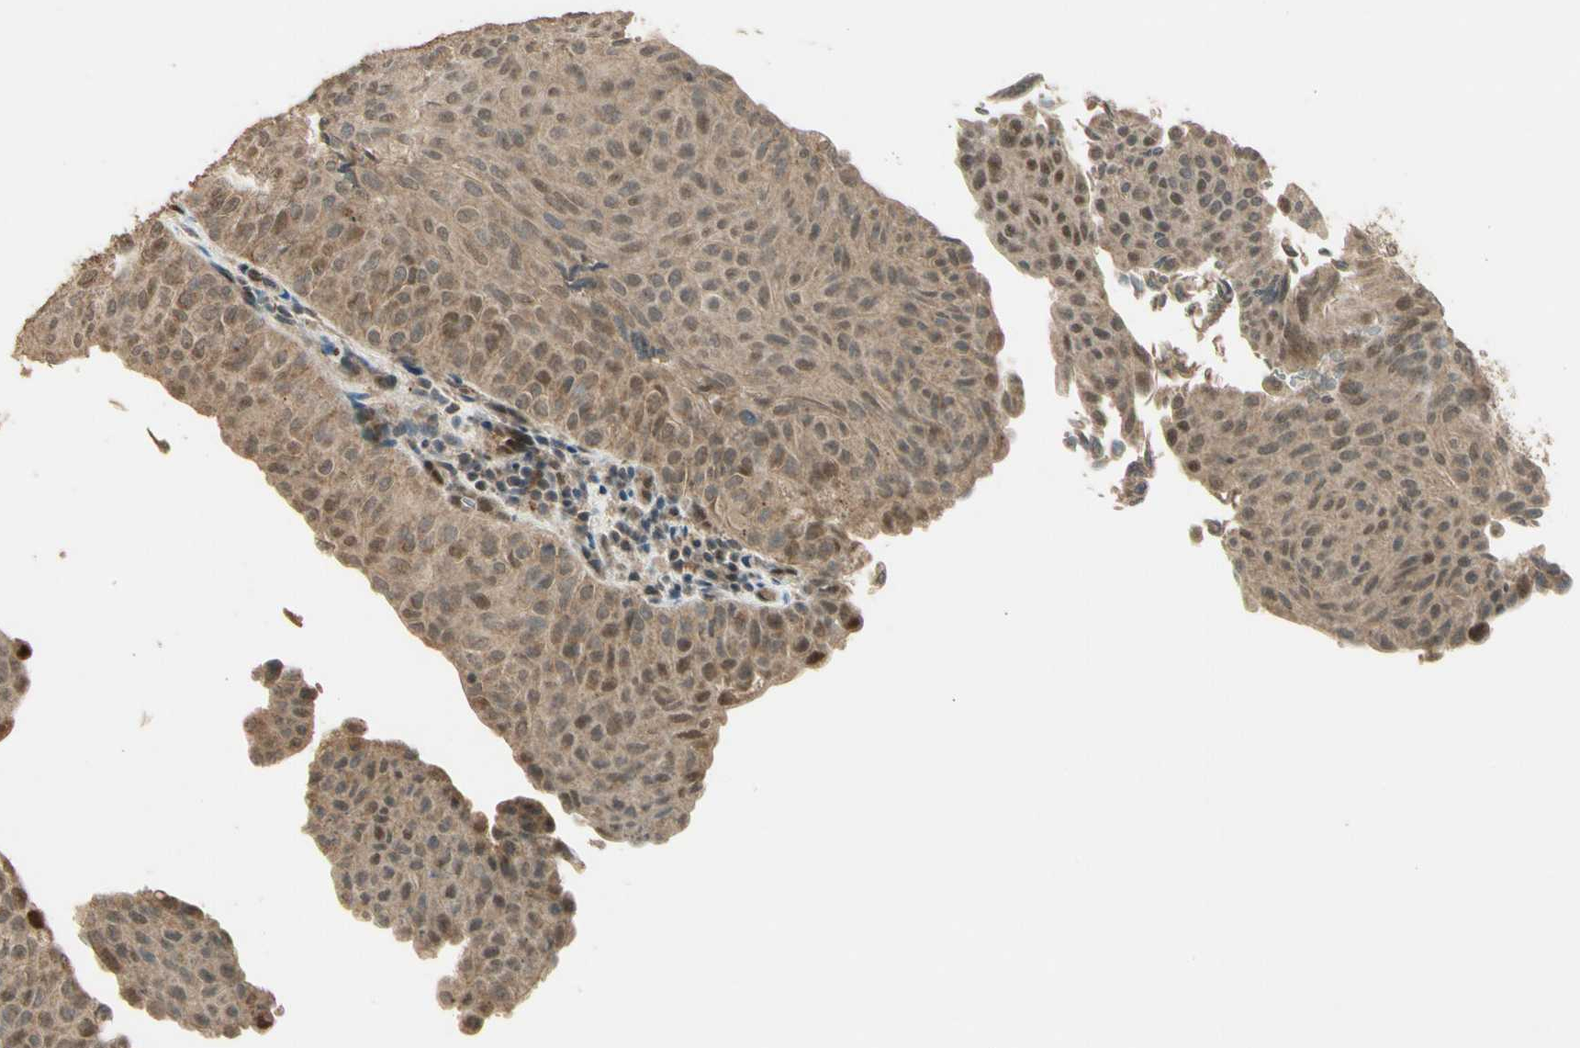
{"staining": {"intensity": "moderate", "quantity": "25%-75%", "location": "cytoplasmic/membranous,nuclear"}, "tissue": "urothelial cancer", "cell_type": "Tumor cells", "image_type": "cancer", "snomed": [{"axis": "morphology", "description": "Urothelial carcinoma, Low grade"}, {"axis": "topography", "description": "Urinary bladder"}], "caption": "Brown immunohistochemical staining in low-grade urothelial carcinoma demonstrates moderate cytoplasmic/membranous and nuclear positivity in approximately 25%-75% of tumor cells. The protein is stained brown, and the nuclei are stained in blue (DAB (3,3'-diaminobenzidine) IHC with brightfield microscopy, high magnification).", "gene": "GMEB2", "patient": {"sex": "male", "age": 78}}